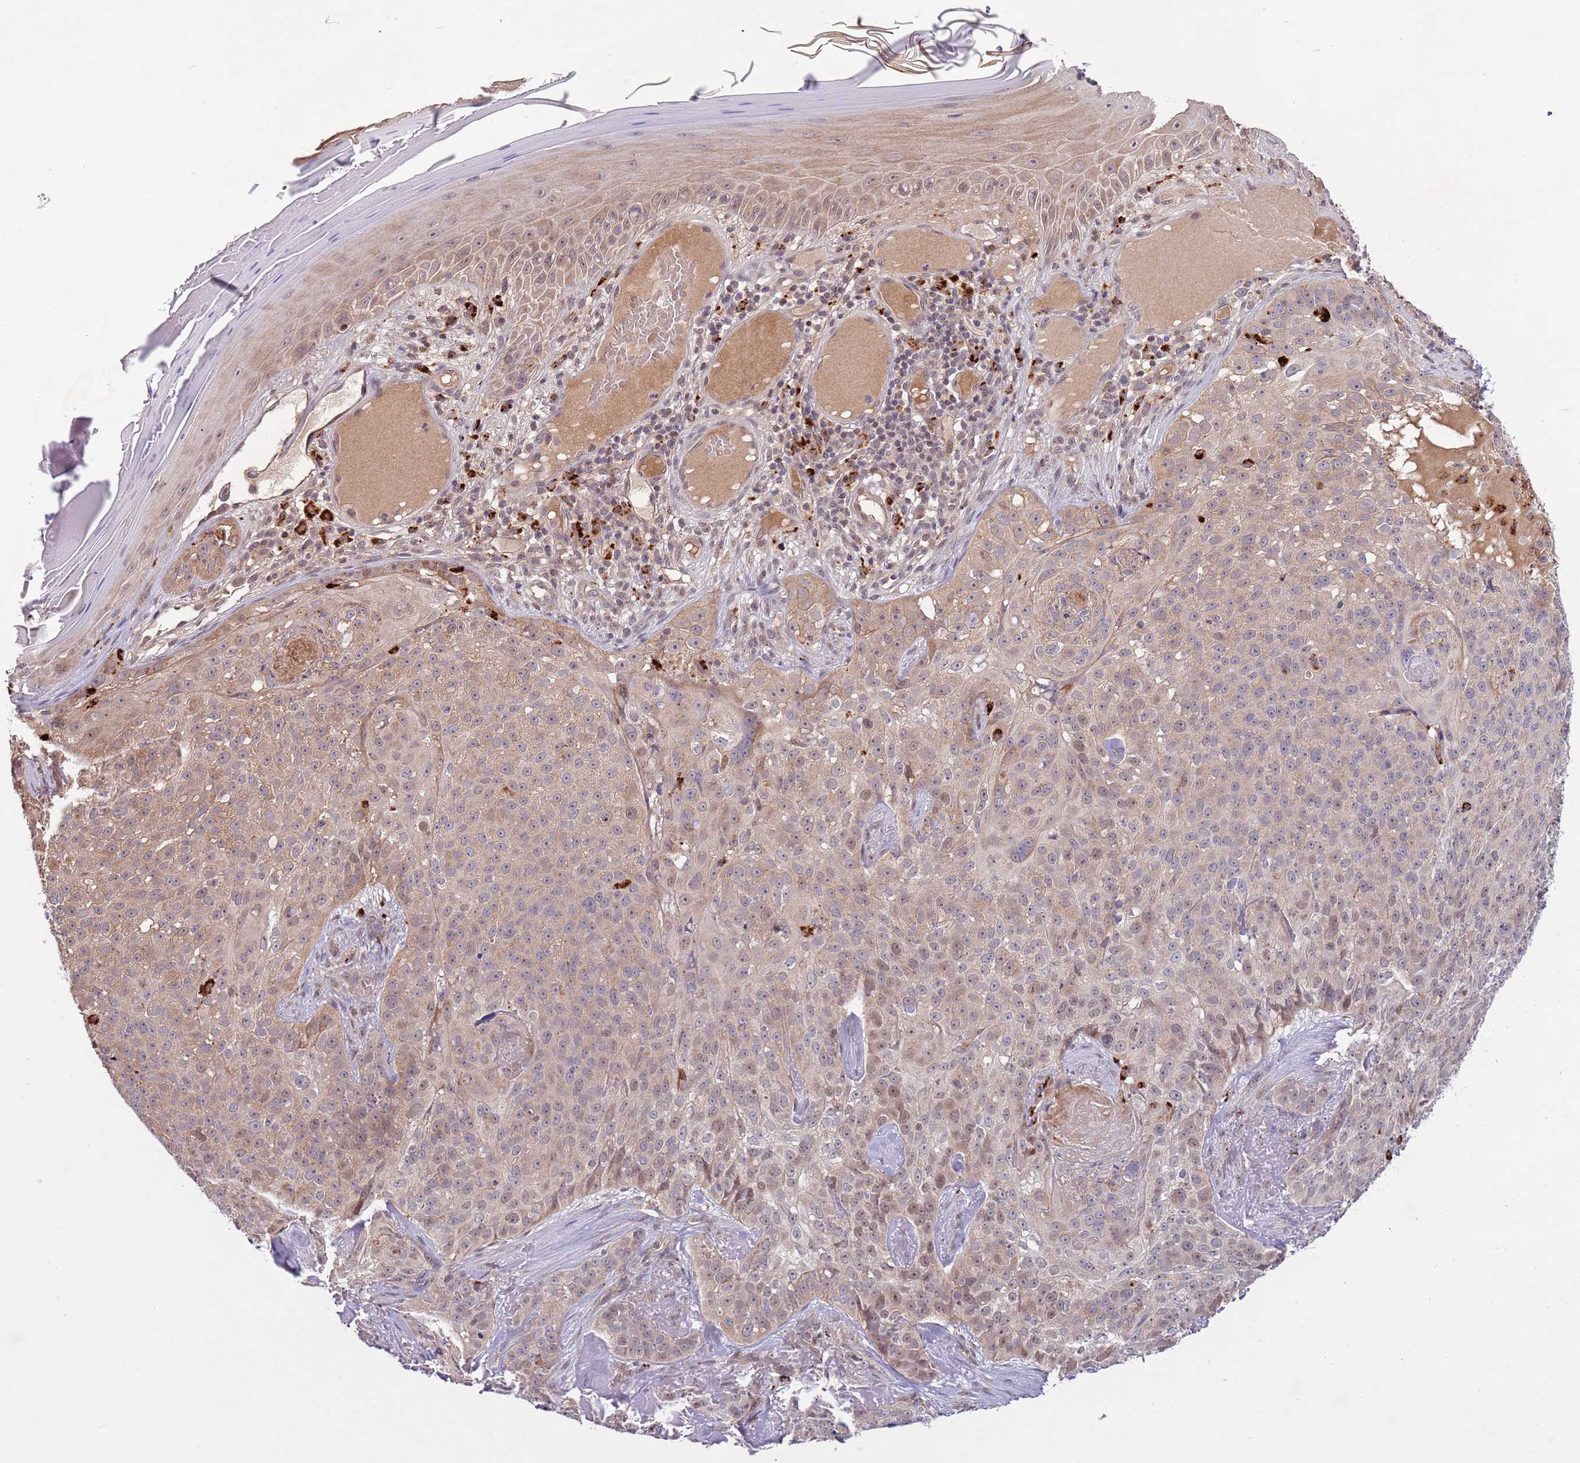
{"staining": {"intensity": "weak", "quantity": ">75%", "location": "cytoplasmic/membranous,nuclear"}, "tissue": "skin cancer", "cell_type": "Tumor cells", "image_type": "cancer", "snomed": [{"axis": "morphology", "description": "Basal cell carcinoma"}, {"axis": "topography", "description": "Skin"}], "caption": "An immunohistochemistry (IHC) photomicrograph of neoplastic tissue is shown. Protein staining in brown labels weak cytoplasmic/membranous and nuclear positivity in skin cancer within tumor cells.", "gene": "TRIM27", "patient": {"sex": "female", "age": 92}}